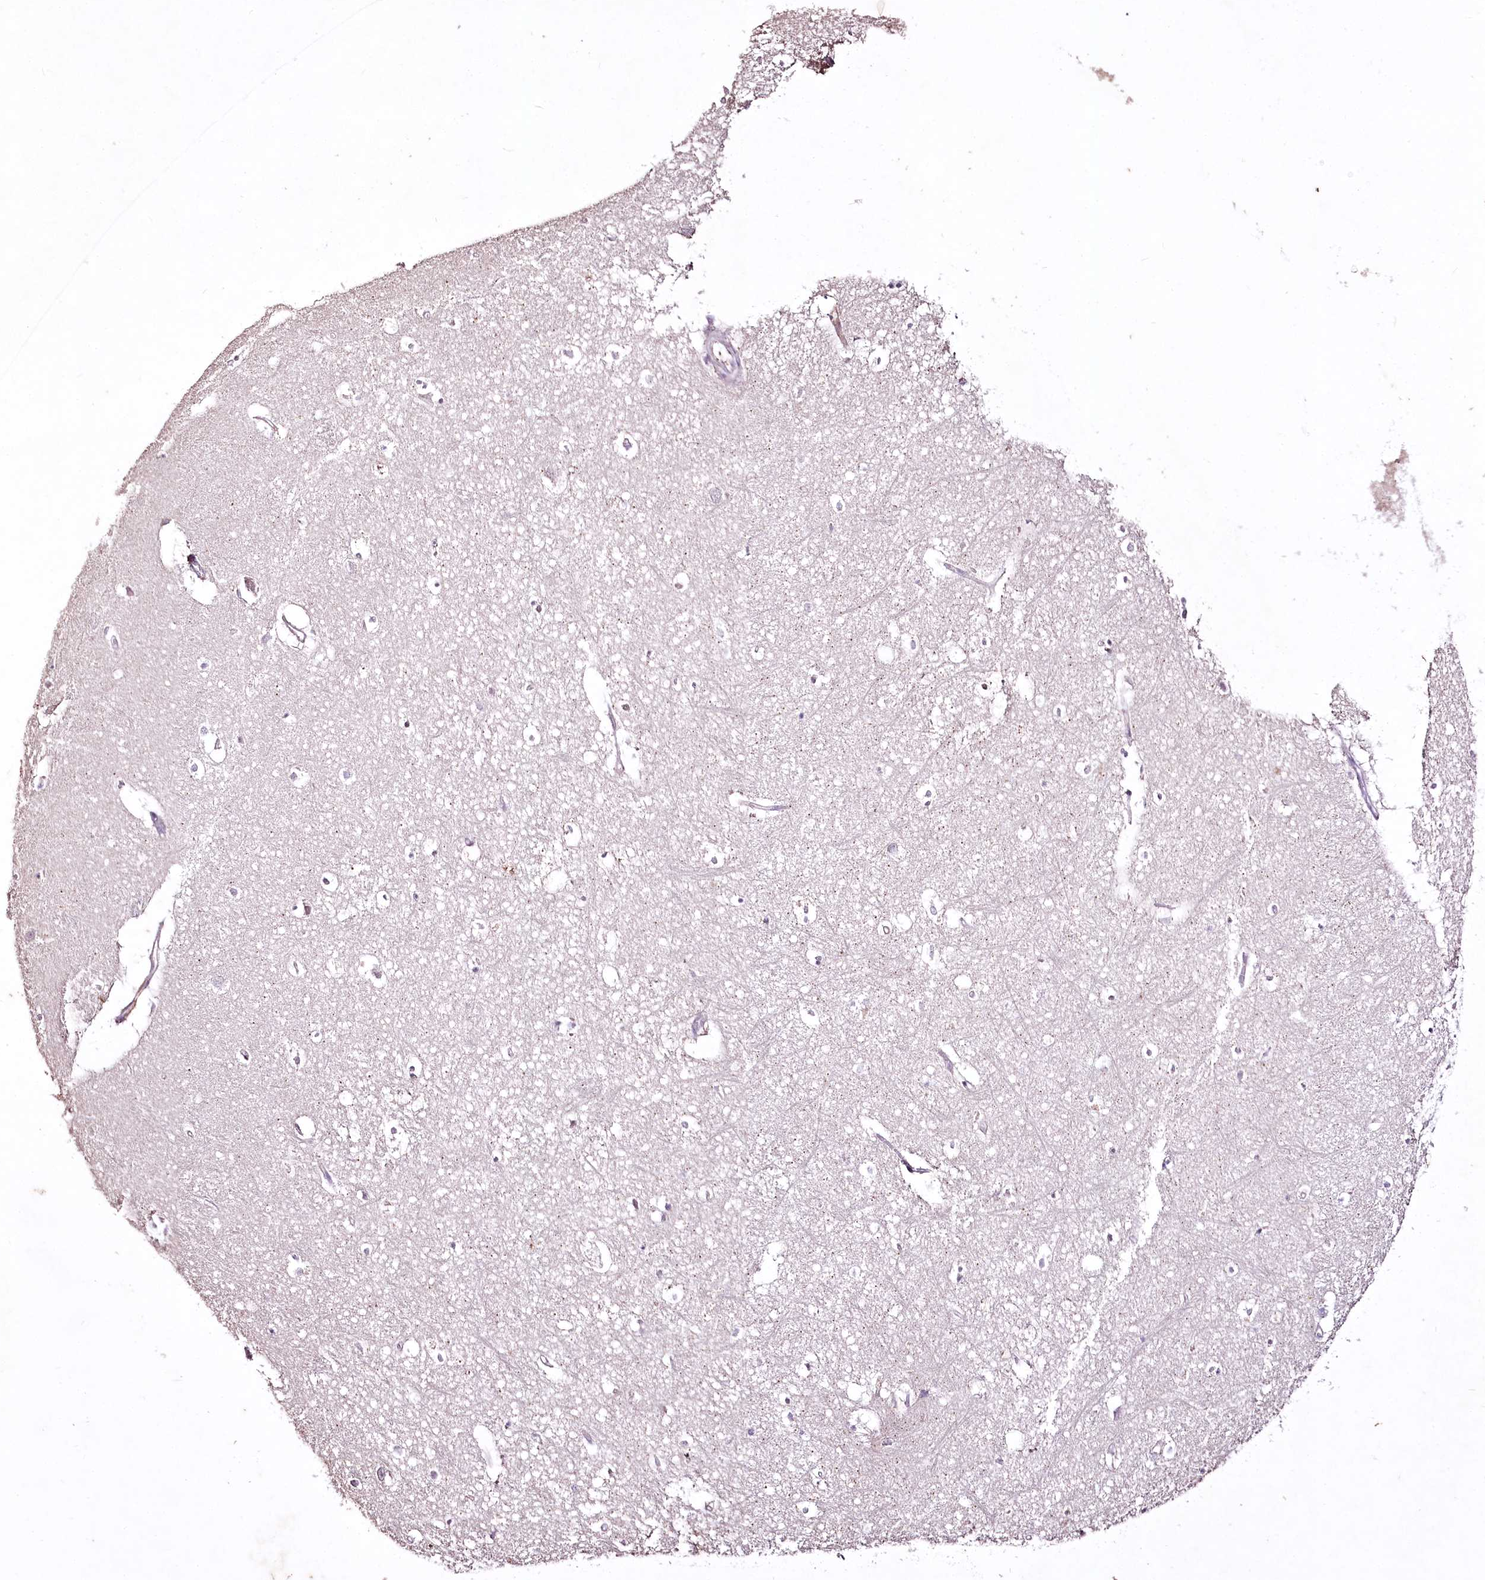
{"staining": {"intensity": "negative", "quantity": "none", "location": "none"}, "tissue": "hippocampus", "cell_type": "Glial cells", "image_type": "normal", "snomed": [{"axis": "morphology", "description": "Normal tissue, NOS"}, {"axis": "topography", "description": "Hippocampus"}], "caption": "The micrograph exhibits no staining of glial cells in benign hippocampus.", "gene": "ENPP1", "patient": {"sex": "female", "age": 64}}